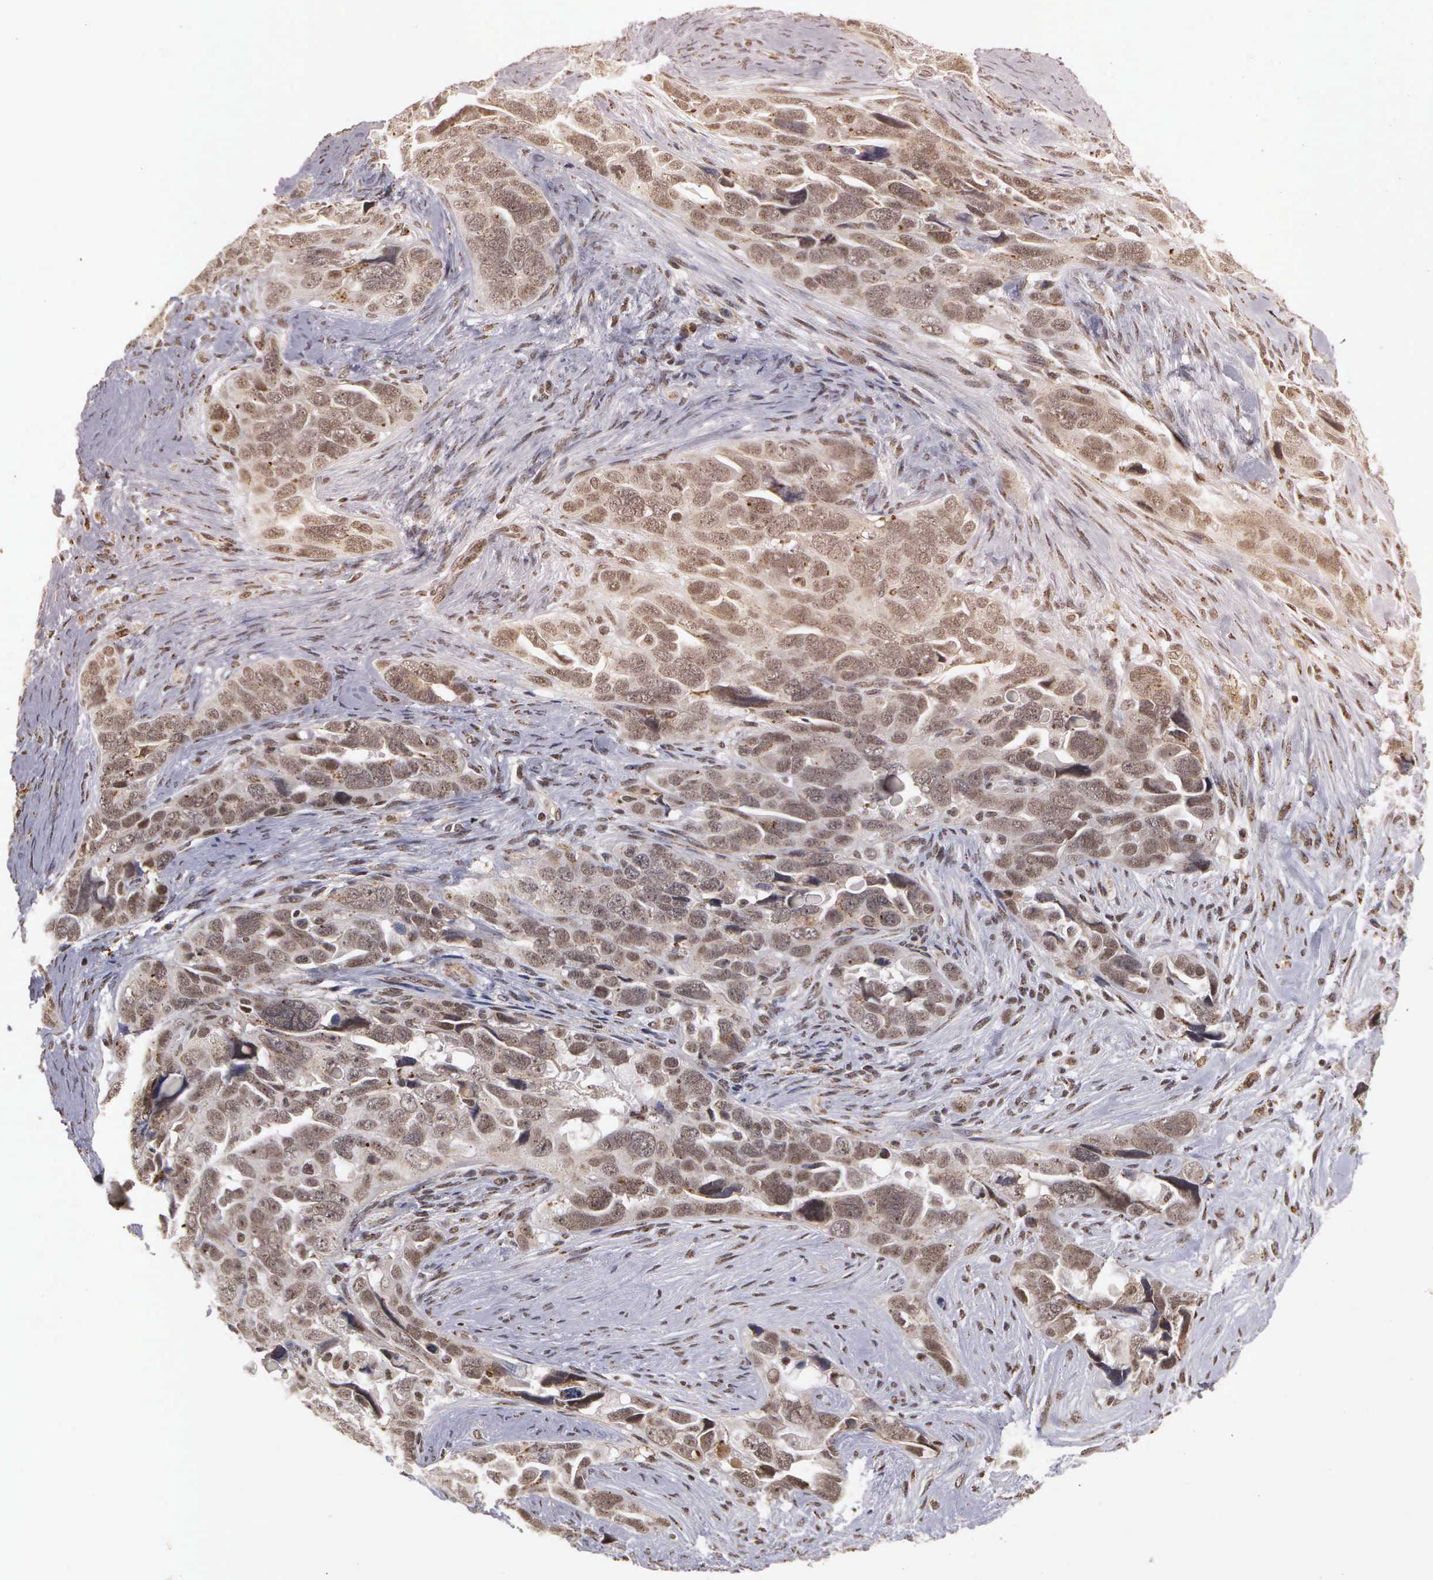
{"staining": {"intensity": "moderate", "quantity": ">75%", "location": "cytoplasmic/membranous,nuclear"}, "tissue": "ovarian cancer", "cell_type": "Tumor cells", "image_type": "cancer", "snomed": [{"axis": "morphology", "description": "Cystadenocarcinoma, serous, NOS"}, {"axis": "topography", "description": "Ovary"}], "caption": "This histopathology image displays IHC staining of ovarian cancer (serous cystadenocarcinoma), with medium moderate cytoplasmic/membranous and nuclear expression in approximately >75% of tumor cells.", "gene": "GTF2A1", "patient": {"sex": "female", "age": 63}}